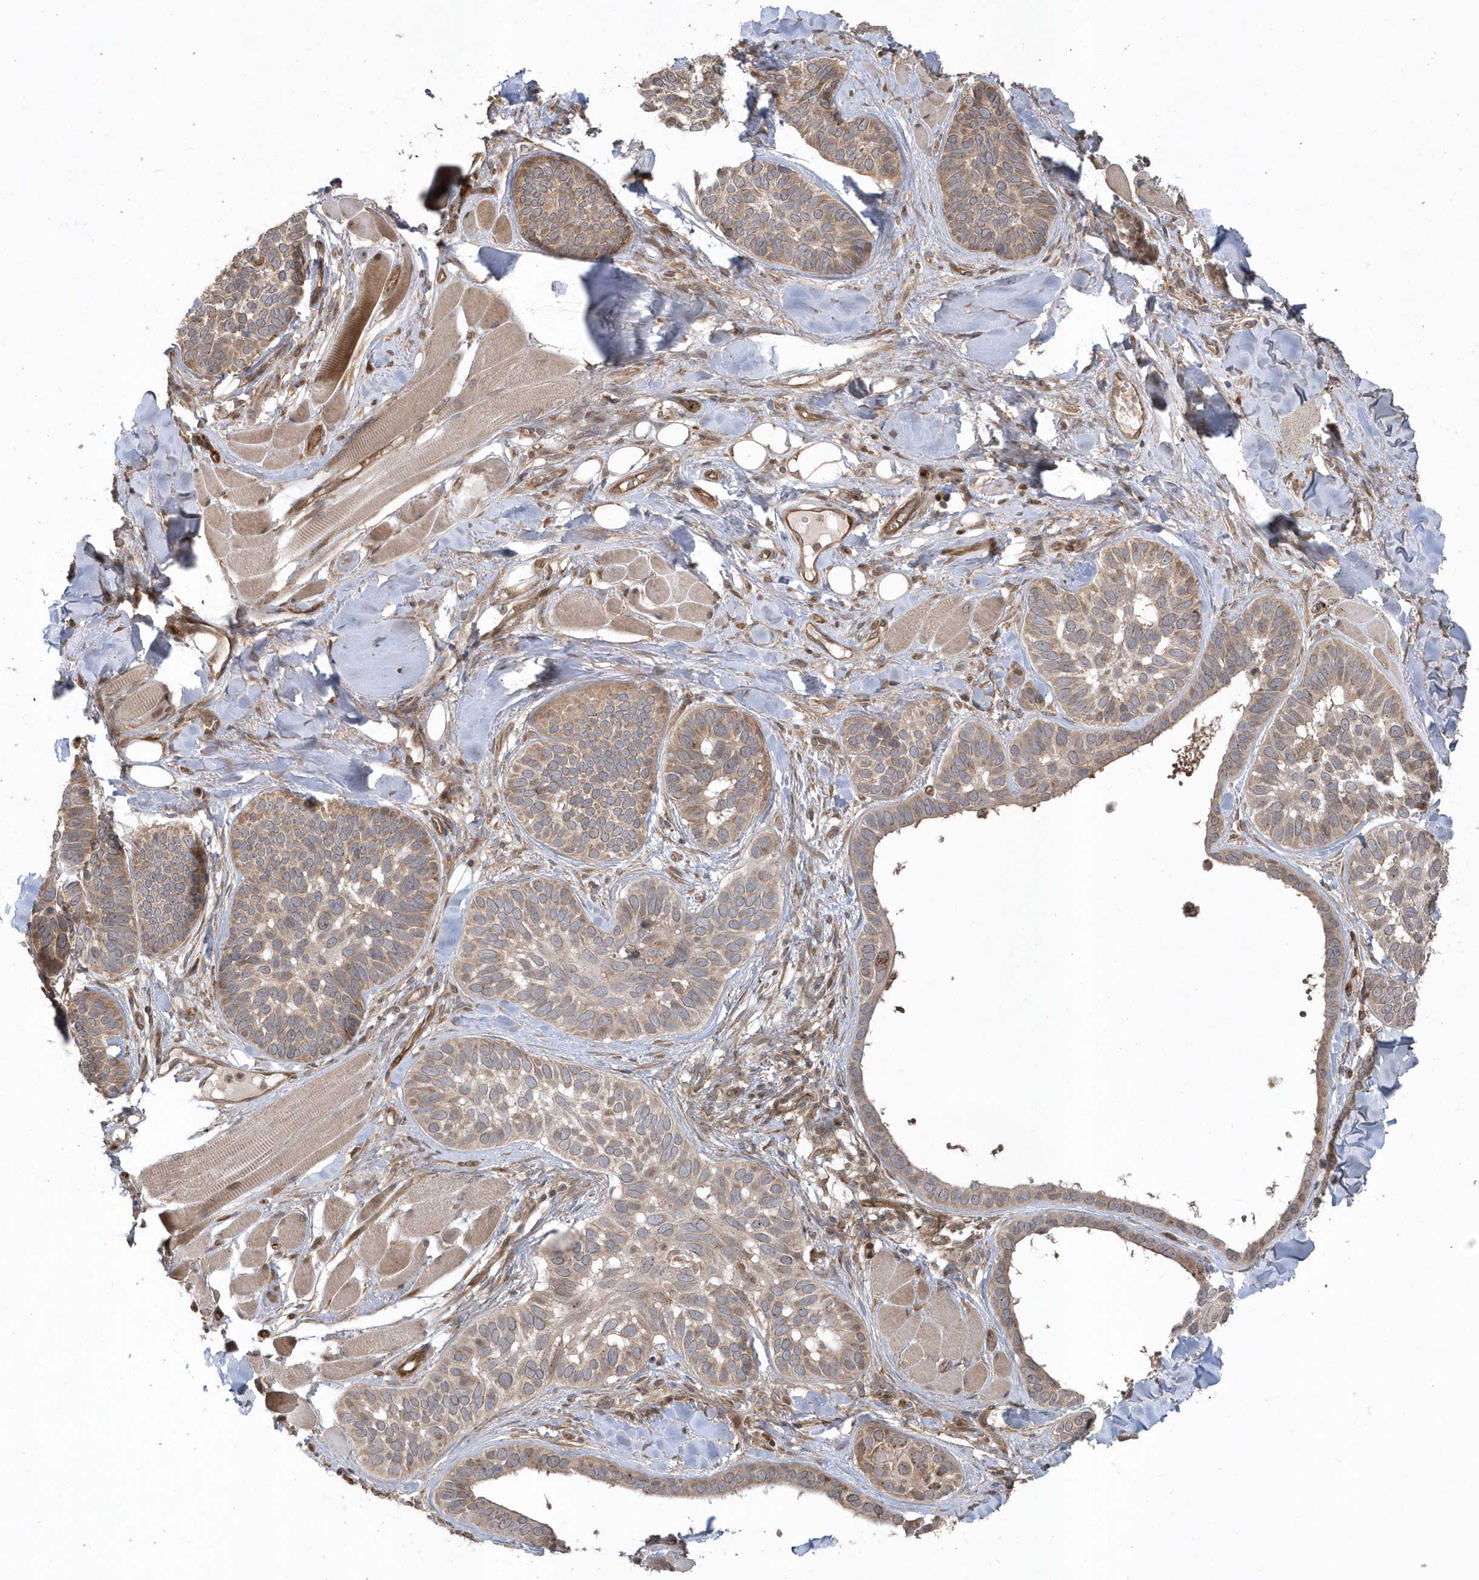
{"staining": {"intensity": "weak", "quantity": "25%-75%", "location": "cytoplasmic/membranous"}, "tissue": "skin cancer", "cell_type": "Tumor cells", "image_type": "cancer", "snomed": [{"axis": "morphology", "description": "Basal cell carcinoma"}, {"axis": "topography", "description": "Skin"}], "caption": "This photomicrograph shows immunohistochemistry staining of human basal cell carcinoma (skin), with low weak cytoplasmic/membranous expression in about 25%-75% of tumor cells.", "gene": "HERPUD1", "patient": {"sex": "male", "age": 62}}